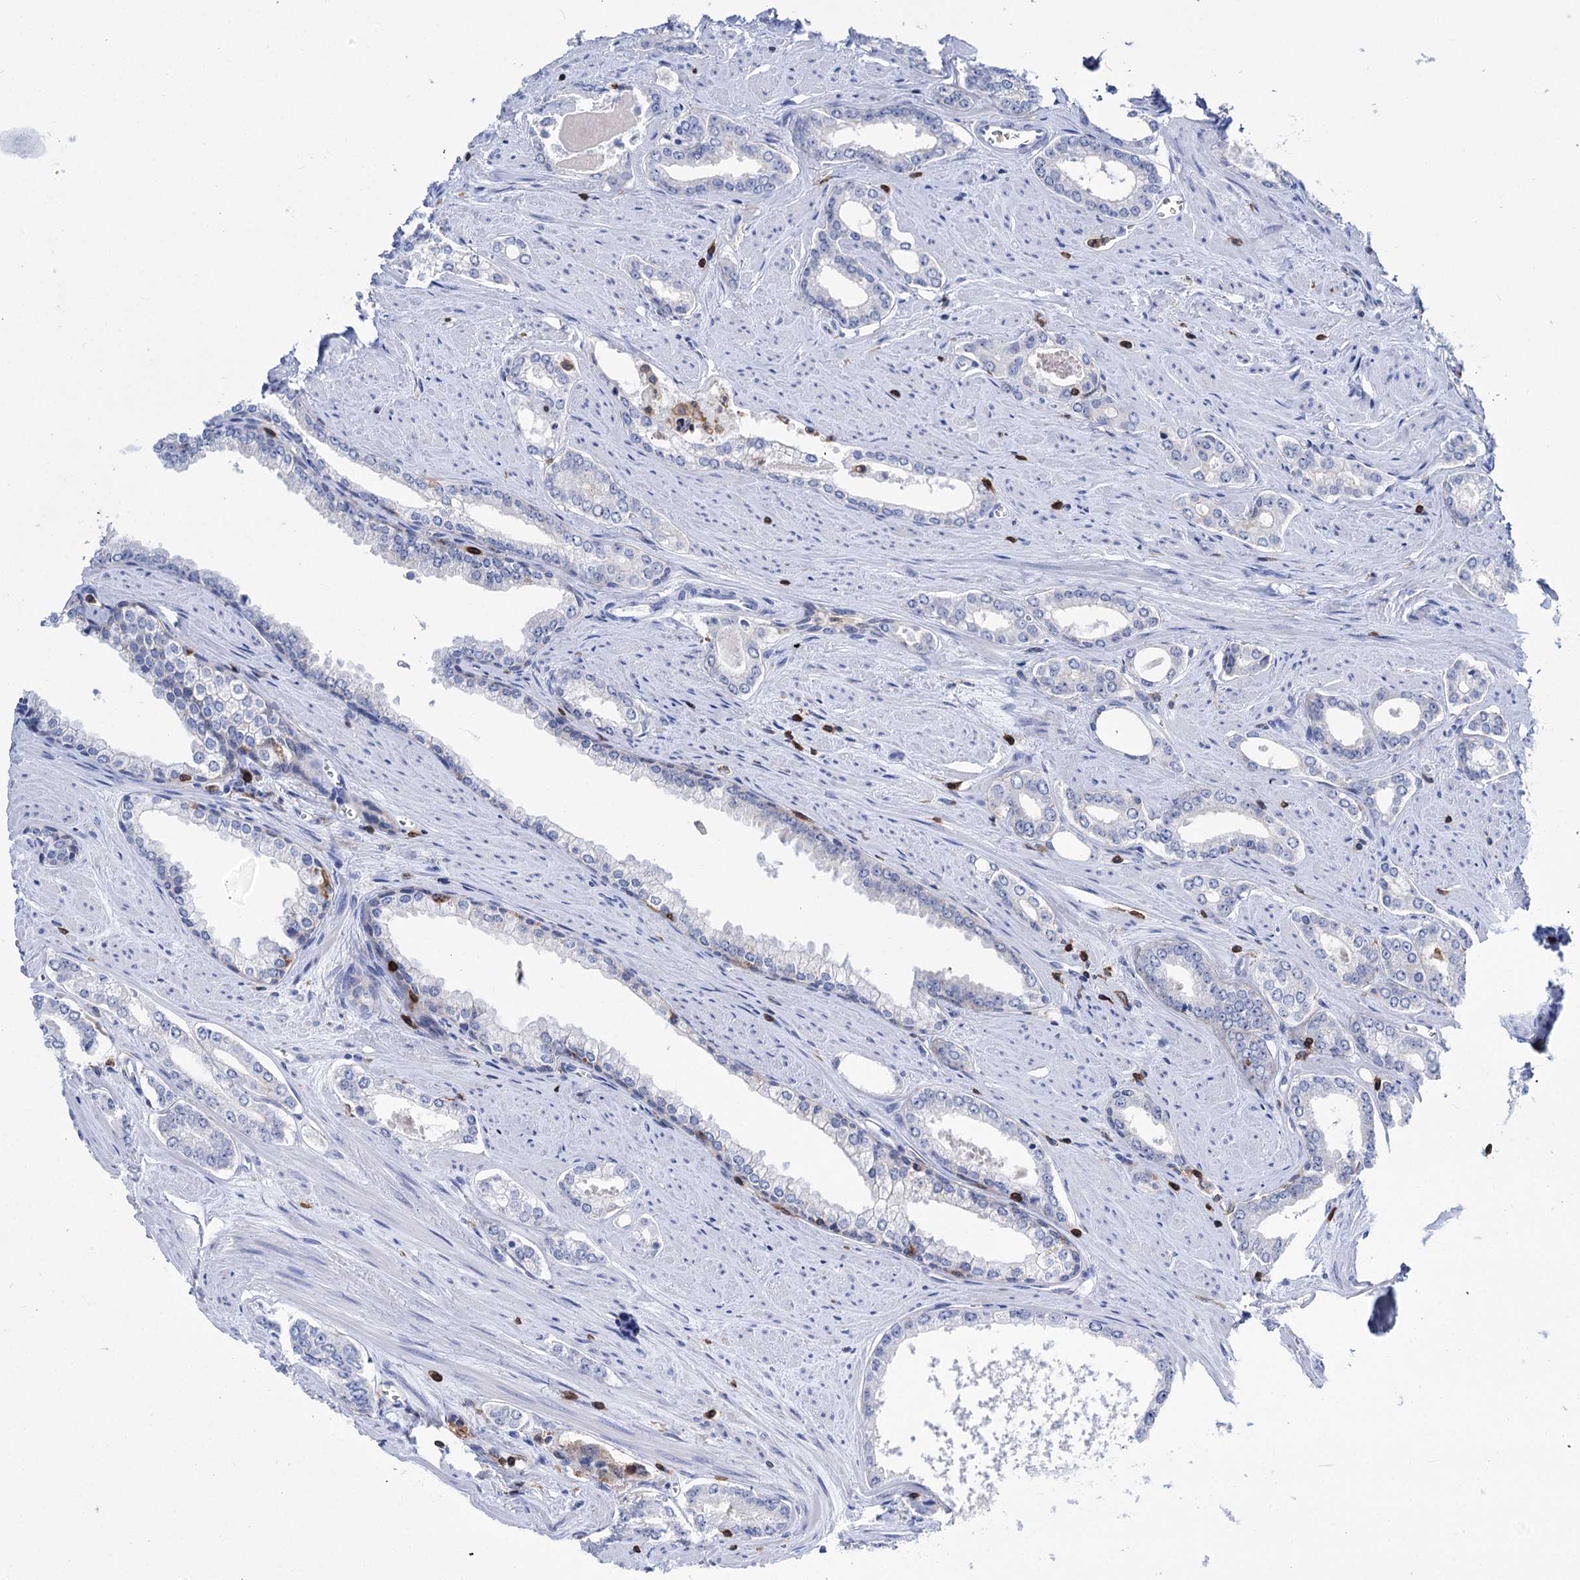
{"staining": {"intensity": "negative", "quantity": "none", "location": "none"}, "tissue": "prostate cancer", "cell_type": "Tumor cells", "image_type": "cancer", "snomed": [{"axis": "morphology", "description": "Adenocarcinoma, Low grade"}, {"axis": "topography", "description": "Prostate and seminal vesicle, NOS"}], "caption": "Micrograph shows no significant protein expression in tumor cells of prostate cancer.", "gene": "DEF6", "patient": {"sex": "male", "age": 60}}